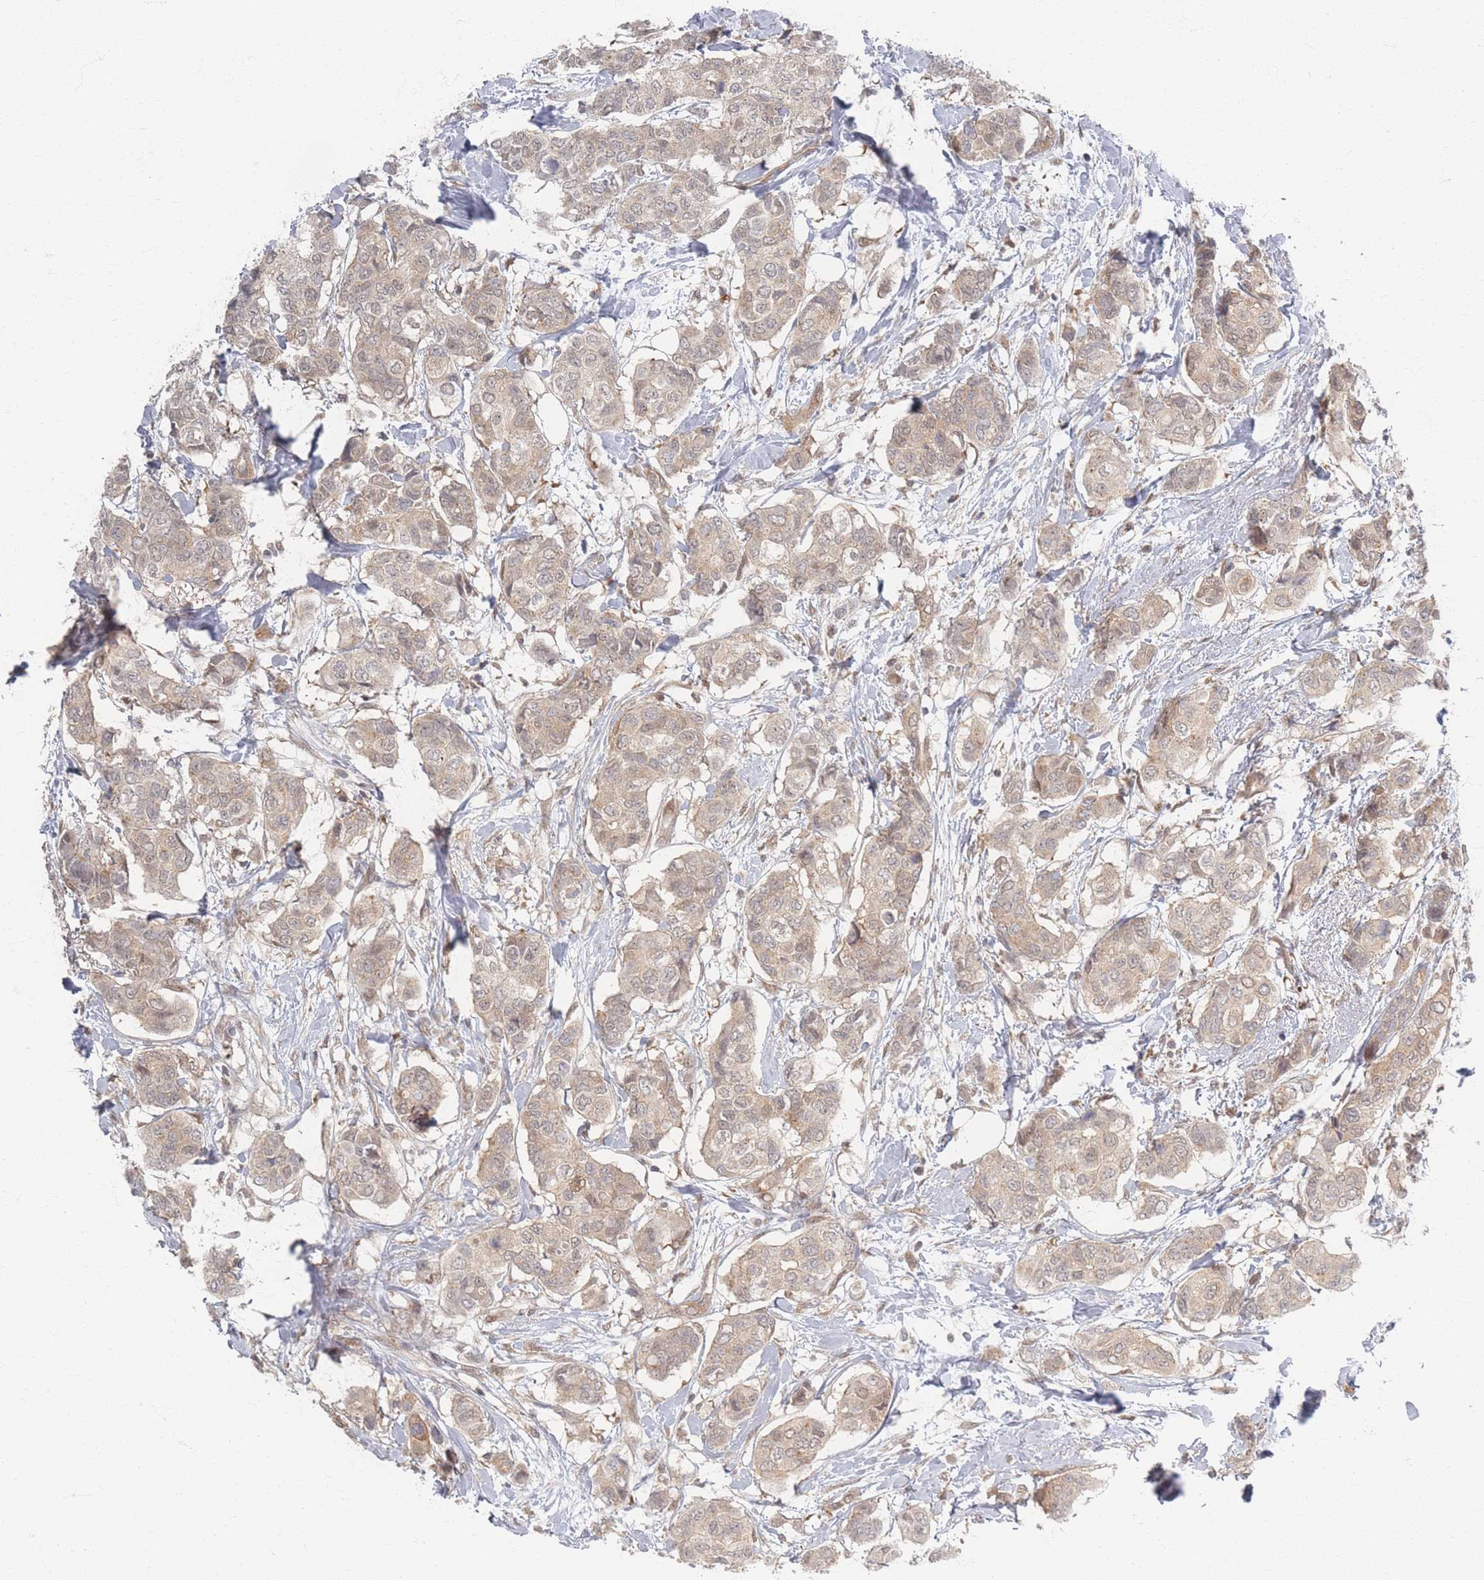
{"staining": {"intensity": "weak", "quantity": ">75%", "location": "cytoplasmic/membranous"}, "tissue": "breast cancer", "cell_type": "Tumor cells", "image_type": "cancer", "snomed": [{"axis": "morphology", "description": "Lobular carcinoma"}, {"axis": "topography", "description": "Breast"}], "caption": "Protein expression by immunohistochemistry shows weak cytoplasmic/membranous staining in approximately >75% of tumor cells in lobular carcinoma (breast).", "gene": "PSMD9", "patient": {"sex": "female", "age": 51}}